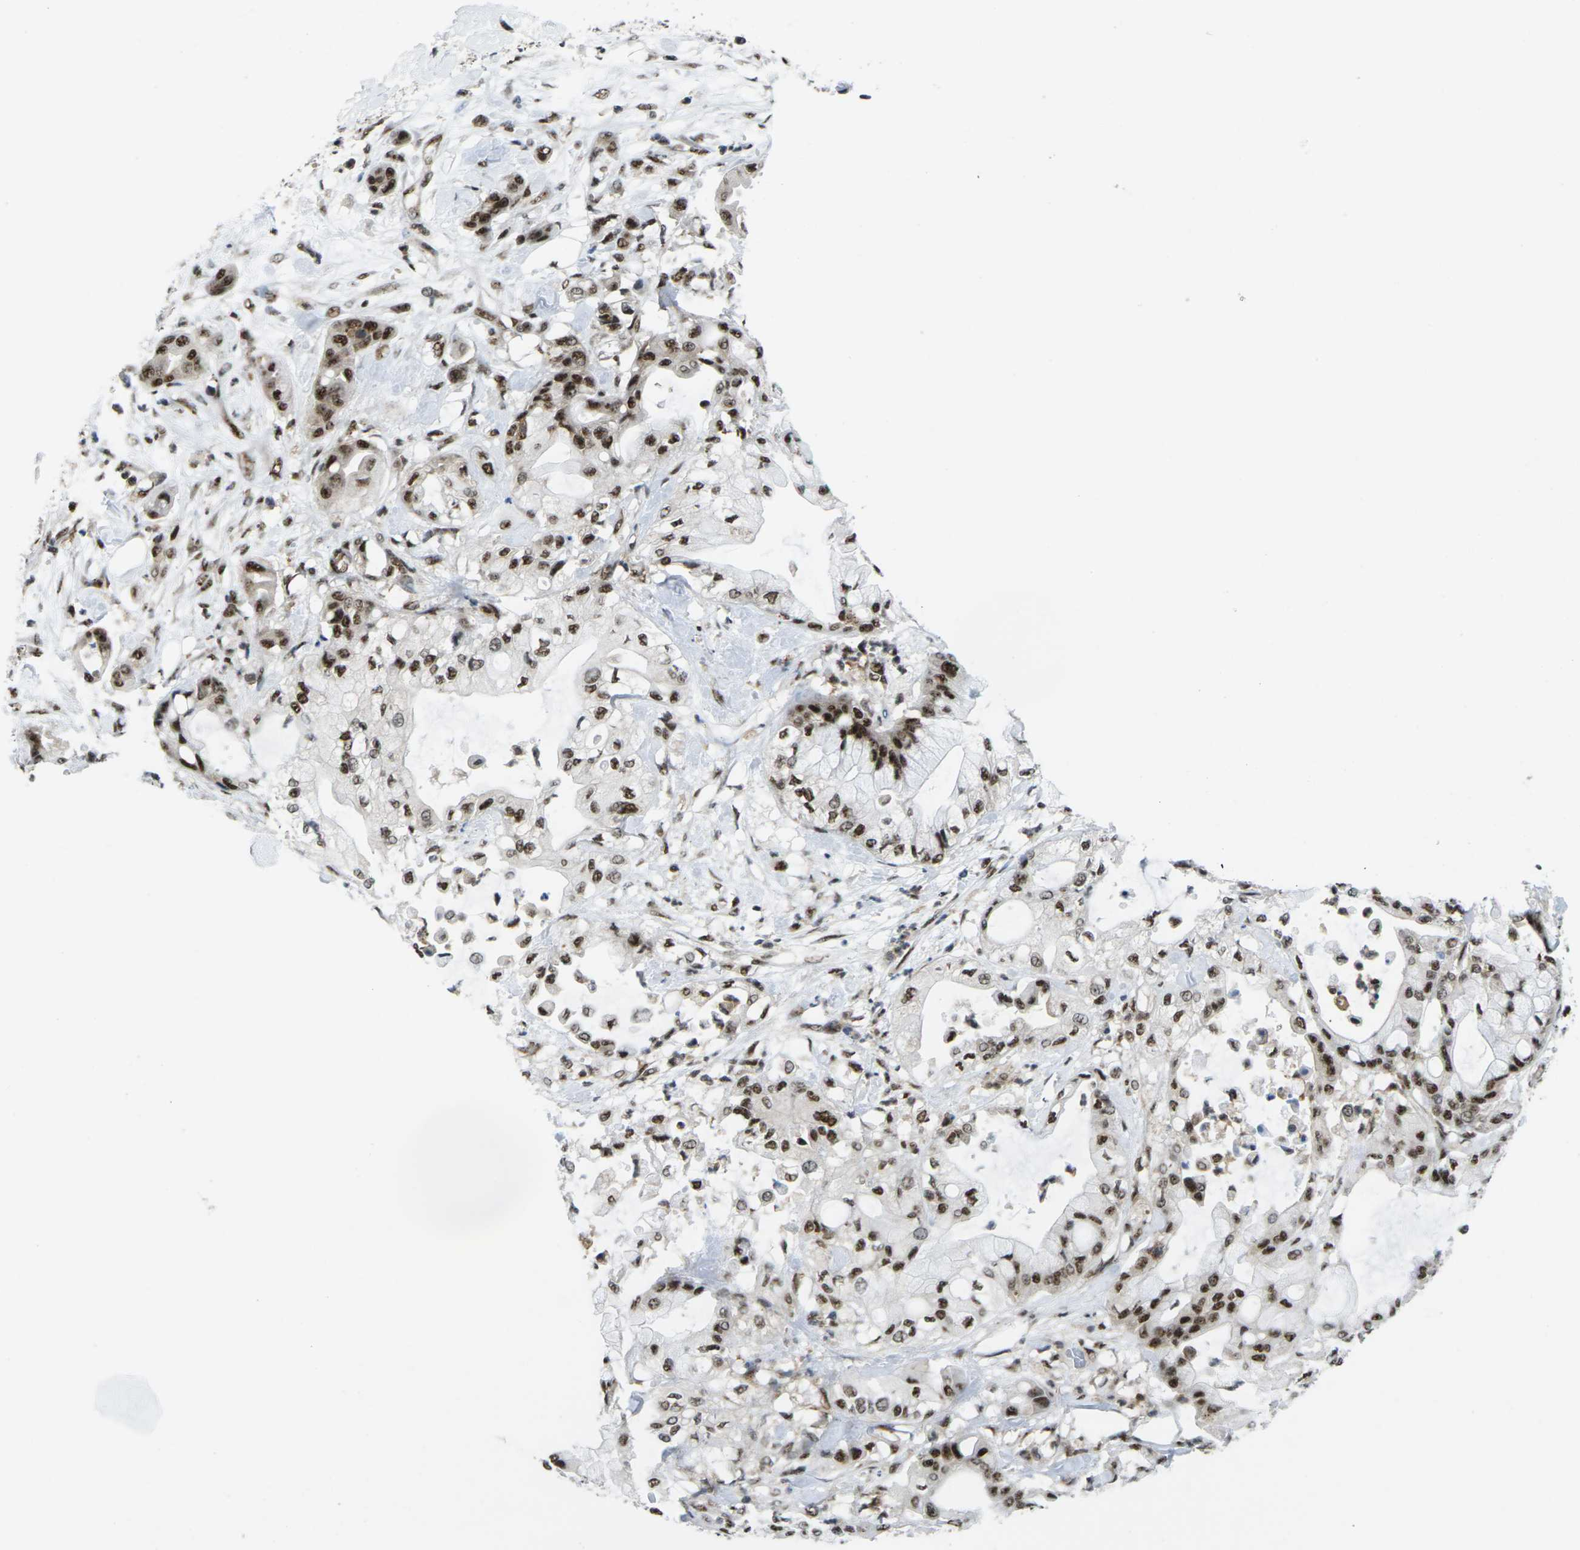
{"staining": {"intensity": "strong", "quantity": ">75%", "location": "nuclear"}, "tissue": "pancreatic cancer", "cell_type": "Tumor cells", "image_type": "cancer", "snomed": [{"axis": "morphology", "description": "Adenocarcinoma, NOS"}, {"axis": "morphology", "description": "Adenocarcinoma, metastatic, NOS"}, {"axis": "topography", "description": "Lymph node"}, {"axis": "topography", "description": "Pancreas"}, {"axis": "topography", "description": "Duodenum"}], "caption": "Immunohistochemistry photomicrograph of human pancreatic cancer stained for a protein (brown), which exhibits high levels of strong nuclear staining in about >75% of tumor cells.", "gene": "MAGOH", "patient": {"sex": "female", "age": 64}}